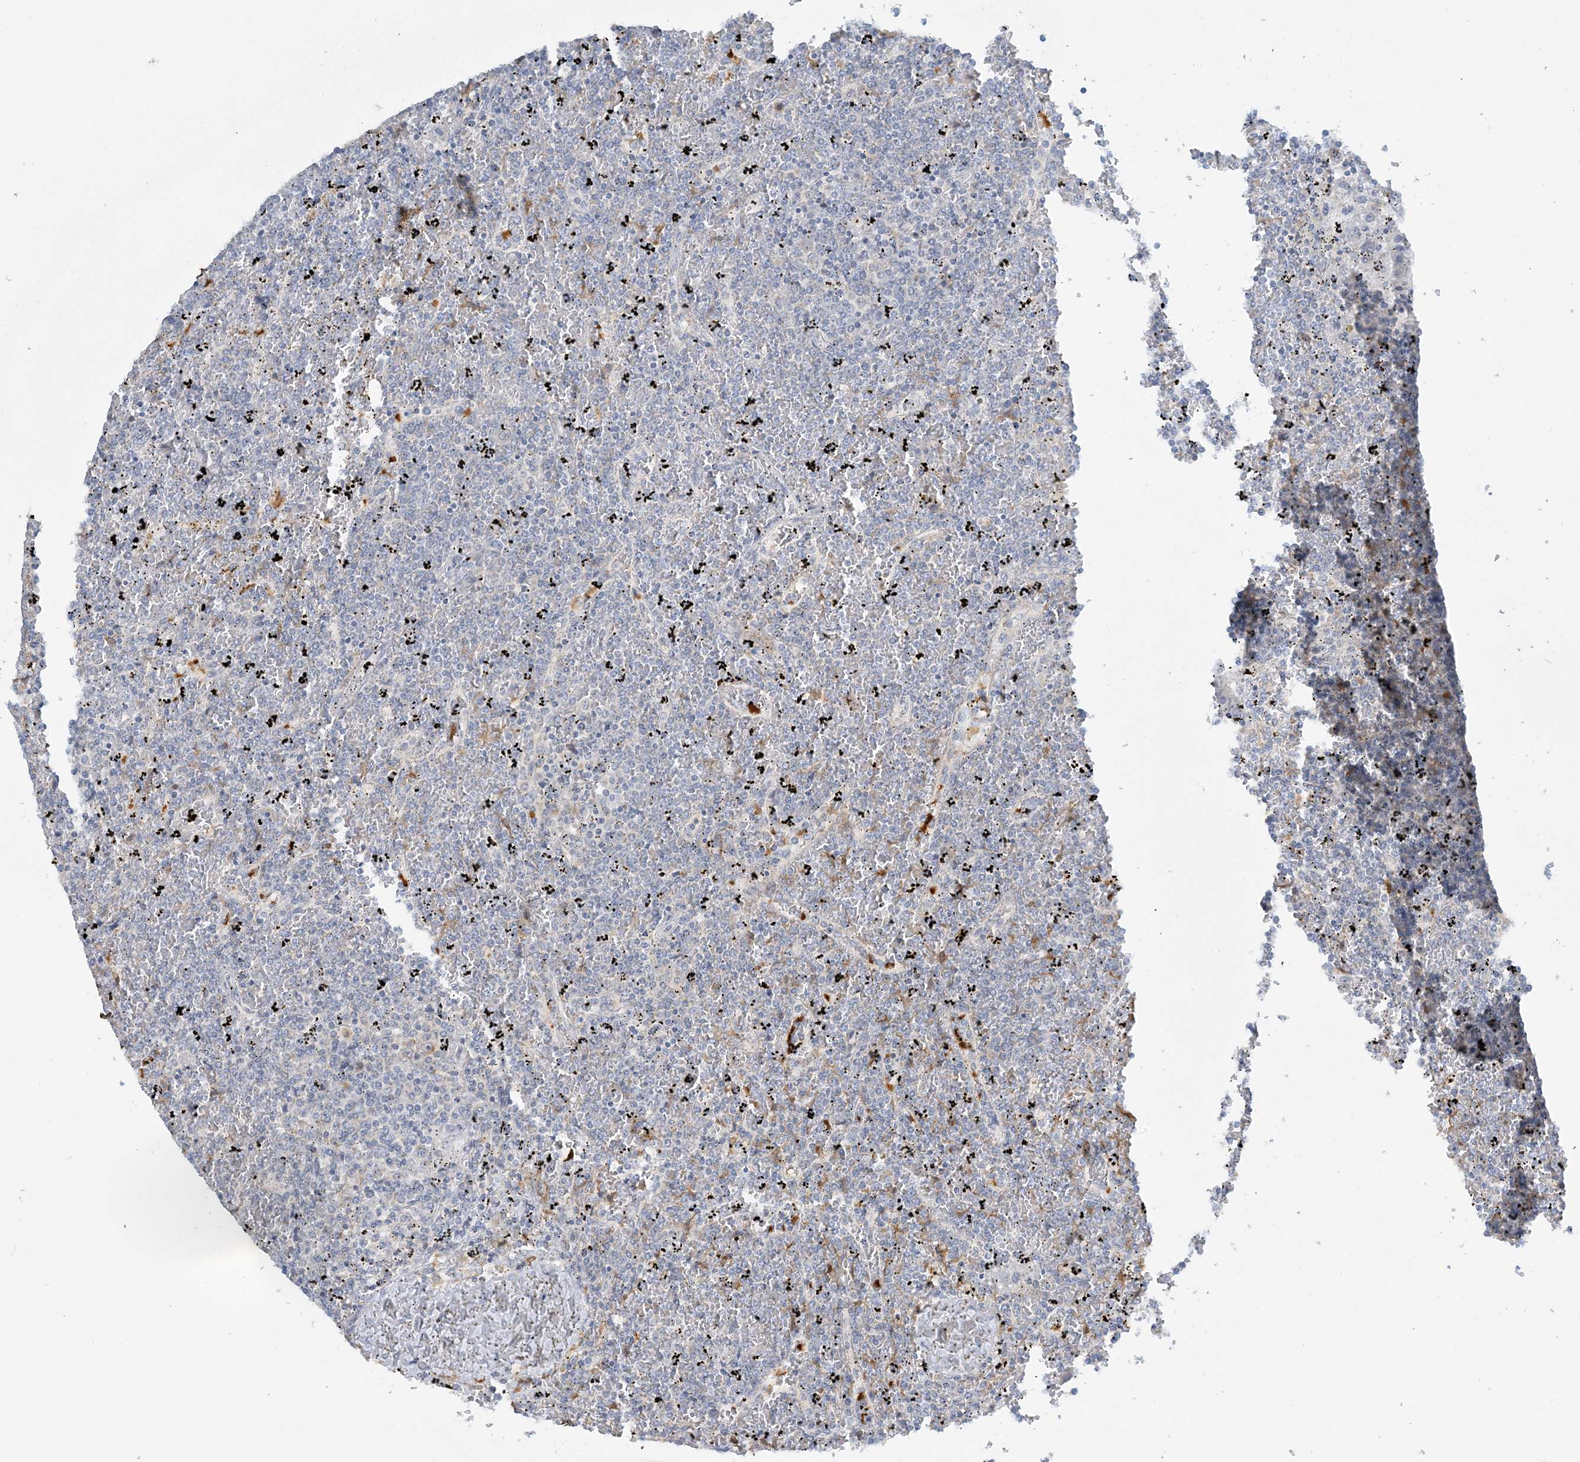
{"staining": {"intensity": "negative", "quantity": "none", "location": "none"}, "tissue": "lymphoma", "cell_type": "Tumor cells", "image_type": "cancer", "snomed": [{"axis": "morphology", "description": "Malignant lymphoma, non-Hodgkin's type, Low grade"}, {"axis": "topography", "description": "Spleen"}], "caption": "An immunohistochemistry image of lymphoma is shown. There is no staining in tumor cells of lymphoma.", "gene": "MRPS18A", "patient": {"sex": "female", "age": 19}}